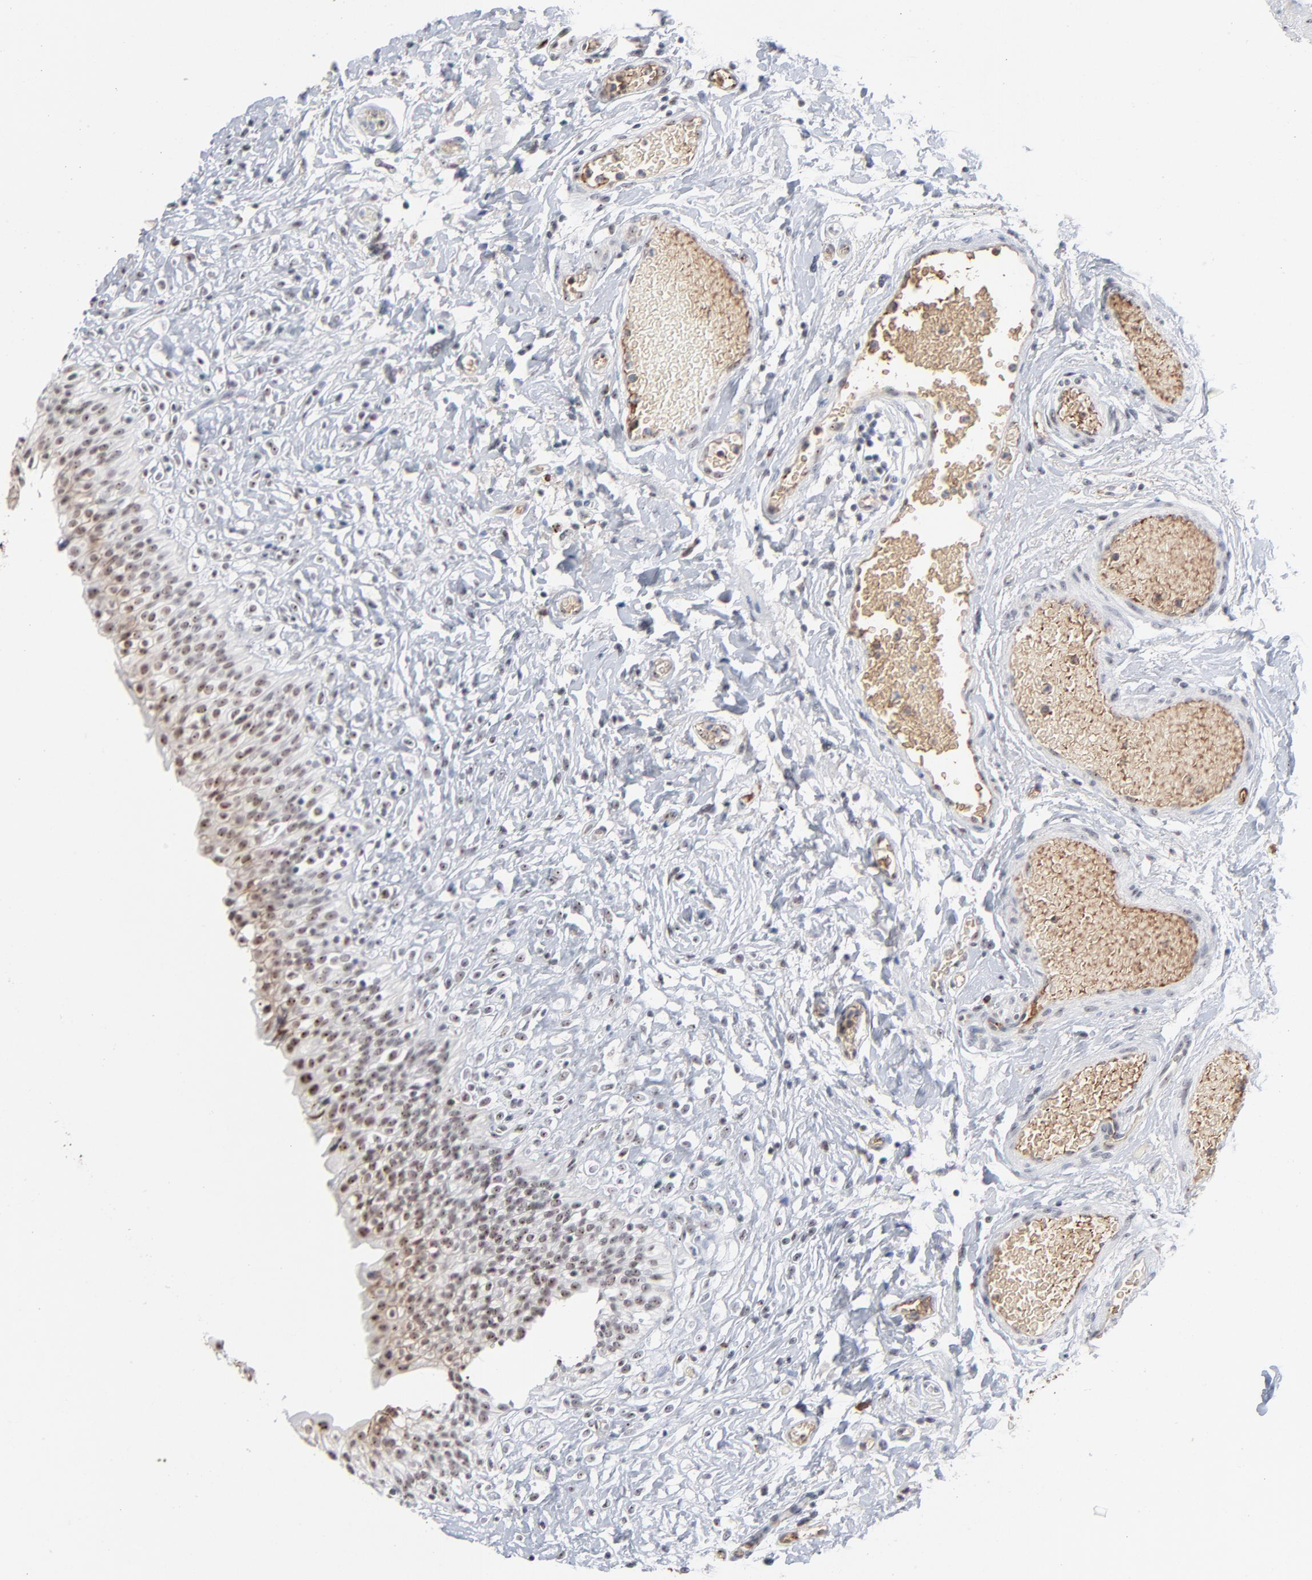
{"staining": {"intensity": "moderate", "quantity": ">75%", "location": "nuclear"}, "tissue": "urinary bladder", "cell_type": "Urothelial cells", "image_type": "normal", "snomed": [{"axis": "morphology", "description": "Normal tissue, NOS"}, {"axis": "topography", "description": "Urinary bladder"}], "caption": "The image reveals staining of unremarkable urinary bladder, revealing moderate nuclear protein positivity (brown color) within urothelial cells.", "gene": "MPHOSPH6", "patient": {"sex": "female", "age": 80}}